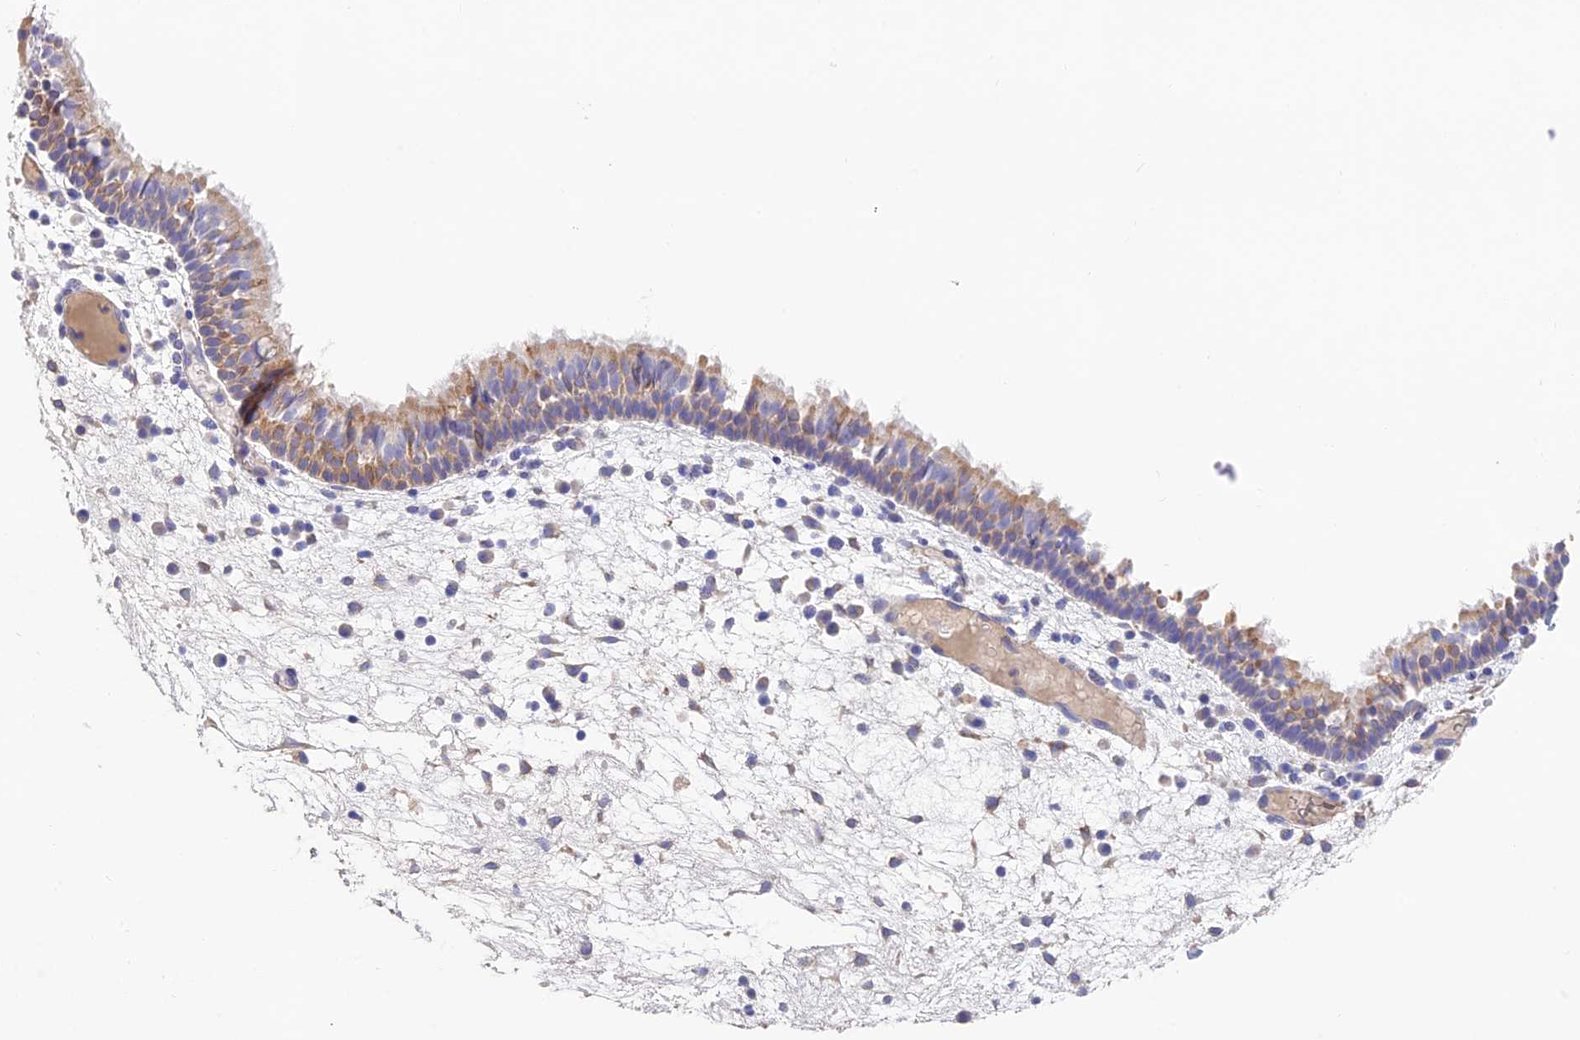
{"staining": {"intensity": "moderate", "quantity": "25%-75%", "location": "cytoplasmic/membranous"}, "tissue": "nasopharynx", "cell_type": "Respiratory epithelial cells", "image_type": "normal", "snomed": [{"axis": "morphology", "description": "Normal tissue, NOS"}, {"axis": "morphology", "description": "Inflammation, NOS"}, {"axis": "morphology", "description": "Malignant melanoma, Metastatic site"}, {"axis": "topography", "description": "Nasopharynx"}], "caption": "The photomicrograph shows immunohistochemical staining of normal nasopharynx. There is moderate cytoplasmic/membranous staining is seen in approximately 25%-75% of respiratory epithelial cells.", "gene": "HSD17B2", "patient": {"sex": "male", "age": 70}}